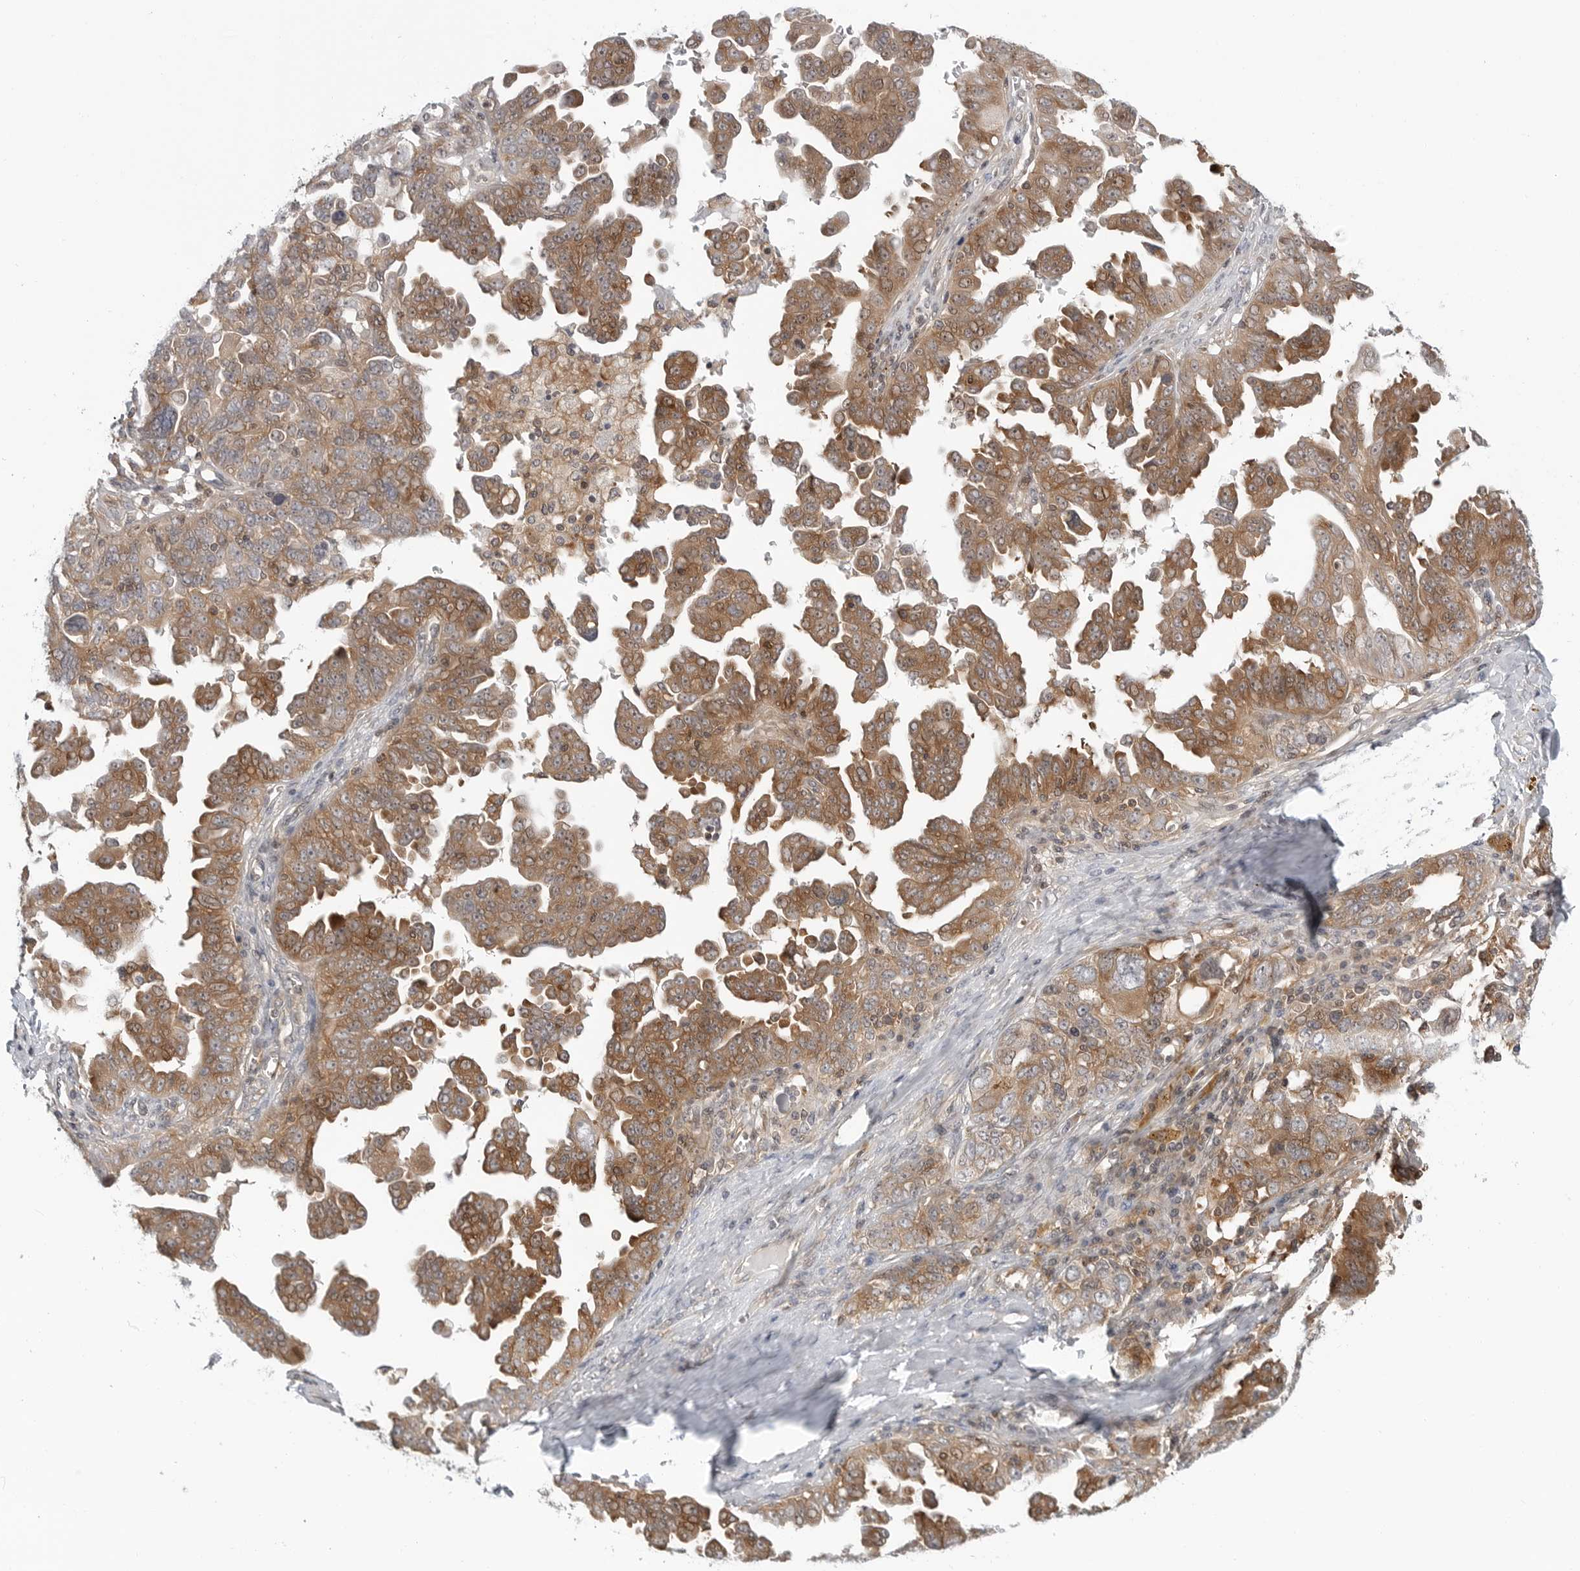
{"staining": {"intensity": "moderate", "quantity": ">75%", "location": "cytoplasmic/membranous"}, "tissue": "ovarian cancer", "cell_type": "Tumor cells", "image_type": "cancer", "snomed": [{"axis": "morphology", "description": "Carcinoma, endometroid"}, {"axis": "topography", "description": "Ovary"}], "caption": "An IHC micrograph of tumor tissue is shown. Protein staining in brown labels moderate cytoplasmic/membranous positivity in ovarian cancer (endometroid carcinoma) within tumor cells. The staining was performed using DAB, with brown indicating positive protein expression. Nuclei are stained blue with hematoxylin.", "gene": "STXBP3", "patient": {"sex": "female", "age": 62}}